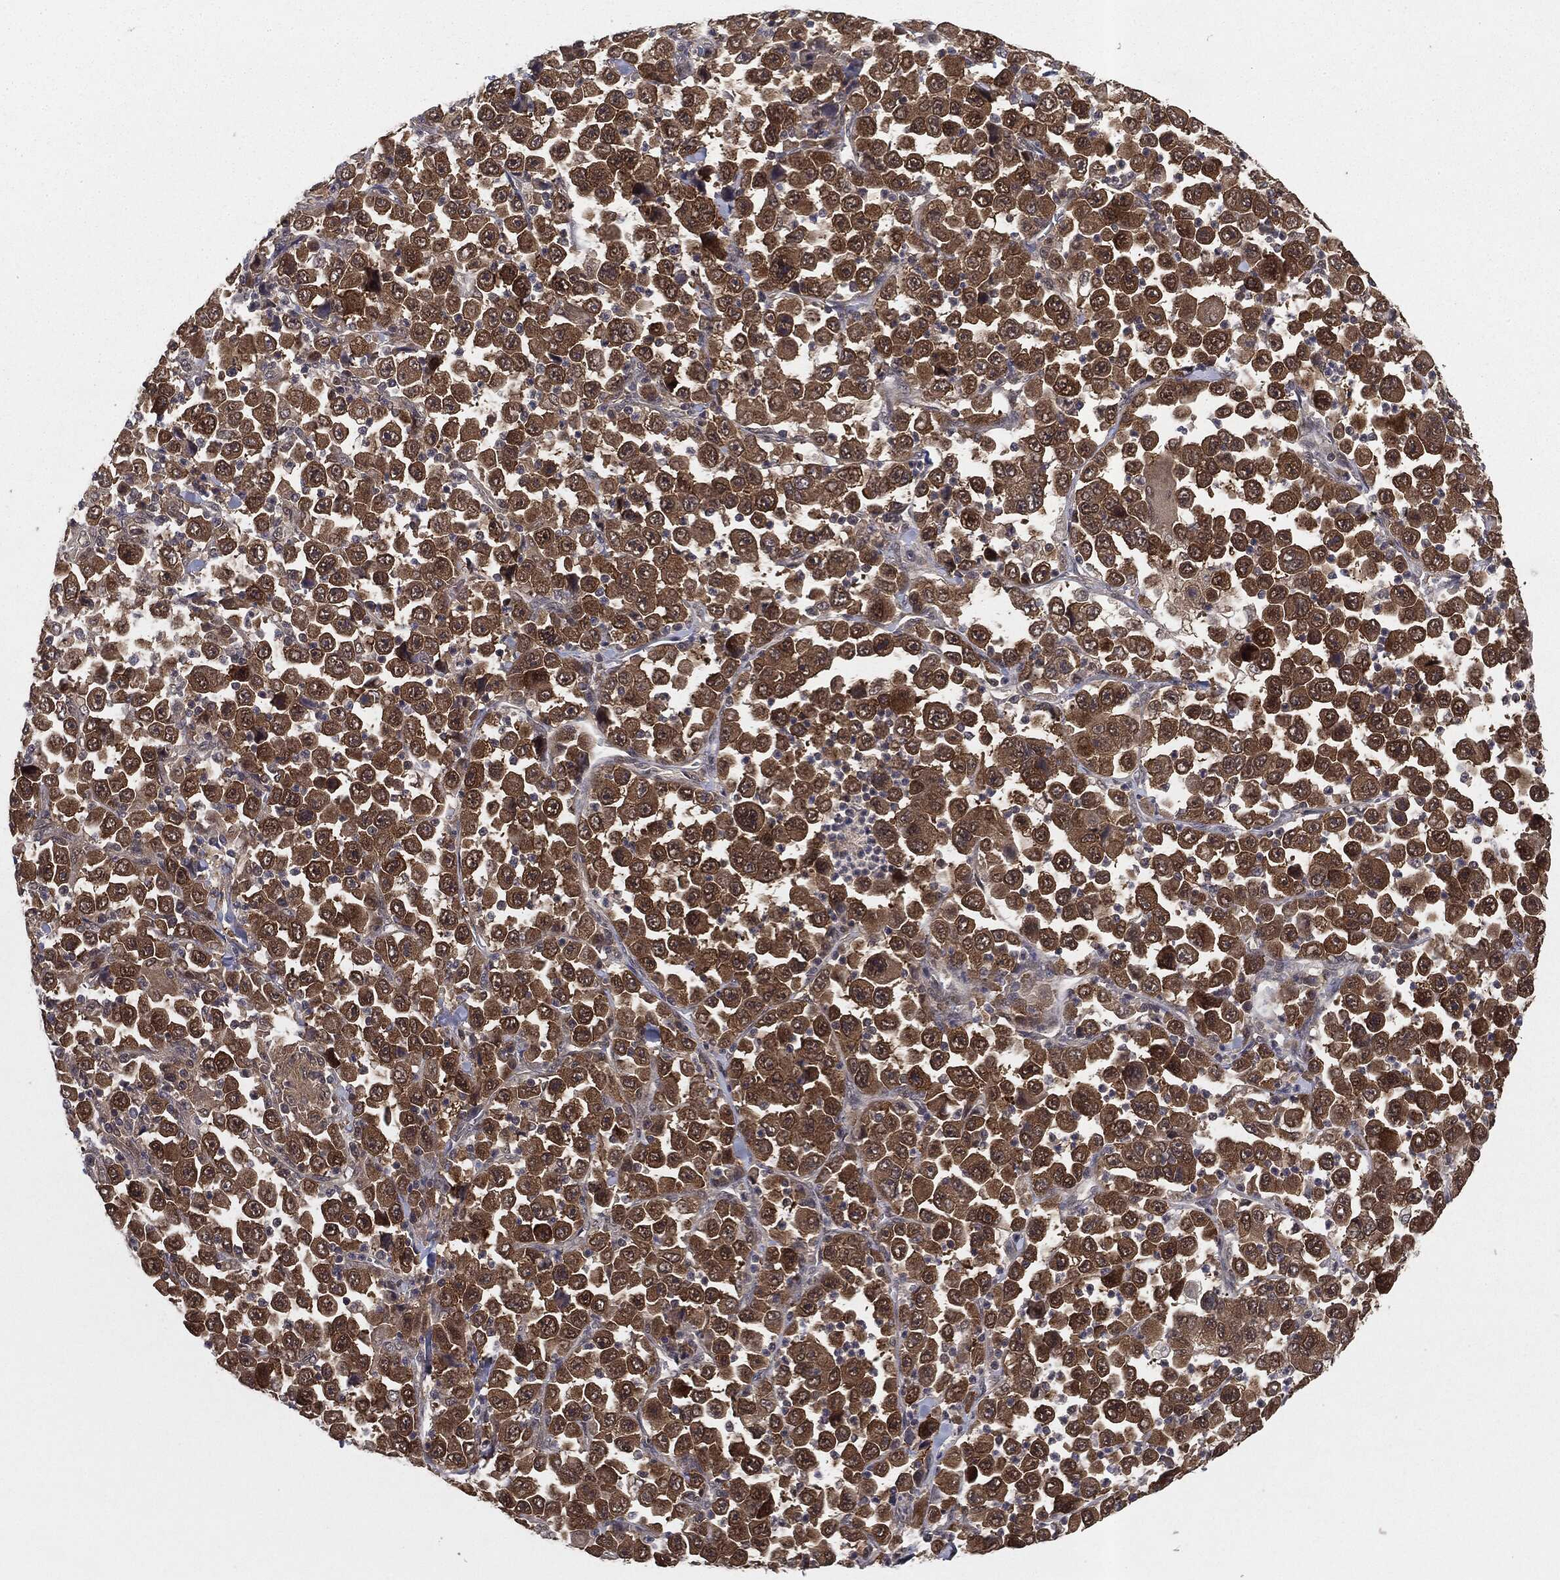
{"staining": {"intensity": "strong", "quantity": ">75%", "location": "cytoplasmic/membranous"}, "tissue": "stomach cancer", "cell_type": "Tumor cells", "image_type": "cancer", "snomed": [{"axis": "morphology", "description": "Normal tissue, NOS"}, {"axis": "morphology", "description": "Adenocarcinoma, NOS"}, {"axis": "topography", "description": "Stomach, upper"}, {"axis": "topography", "description": "Stomach"}], "caption": "A brown stain shows strong cytoplasmic/membranous expression of a protein in stomach cancer (adenocarcinoma) tumor cells.", "gene": "KRT7", "patient": {"sex": "male", "age": 59}}